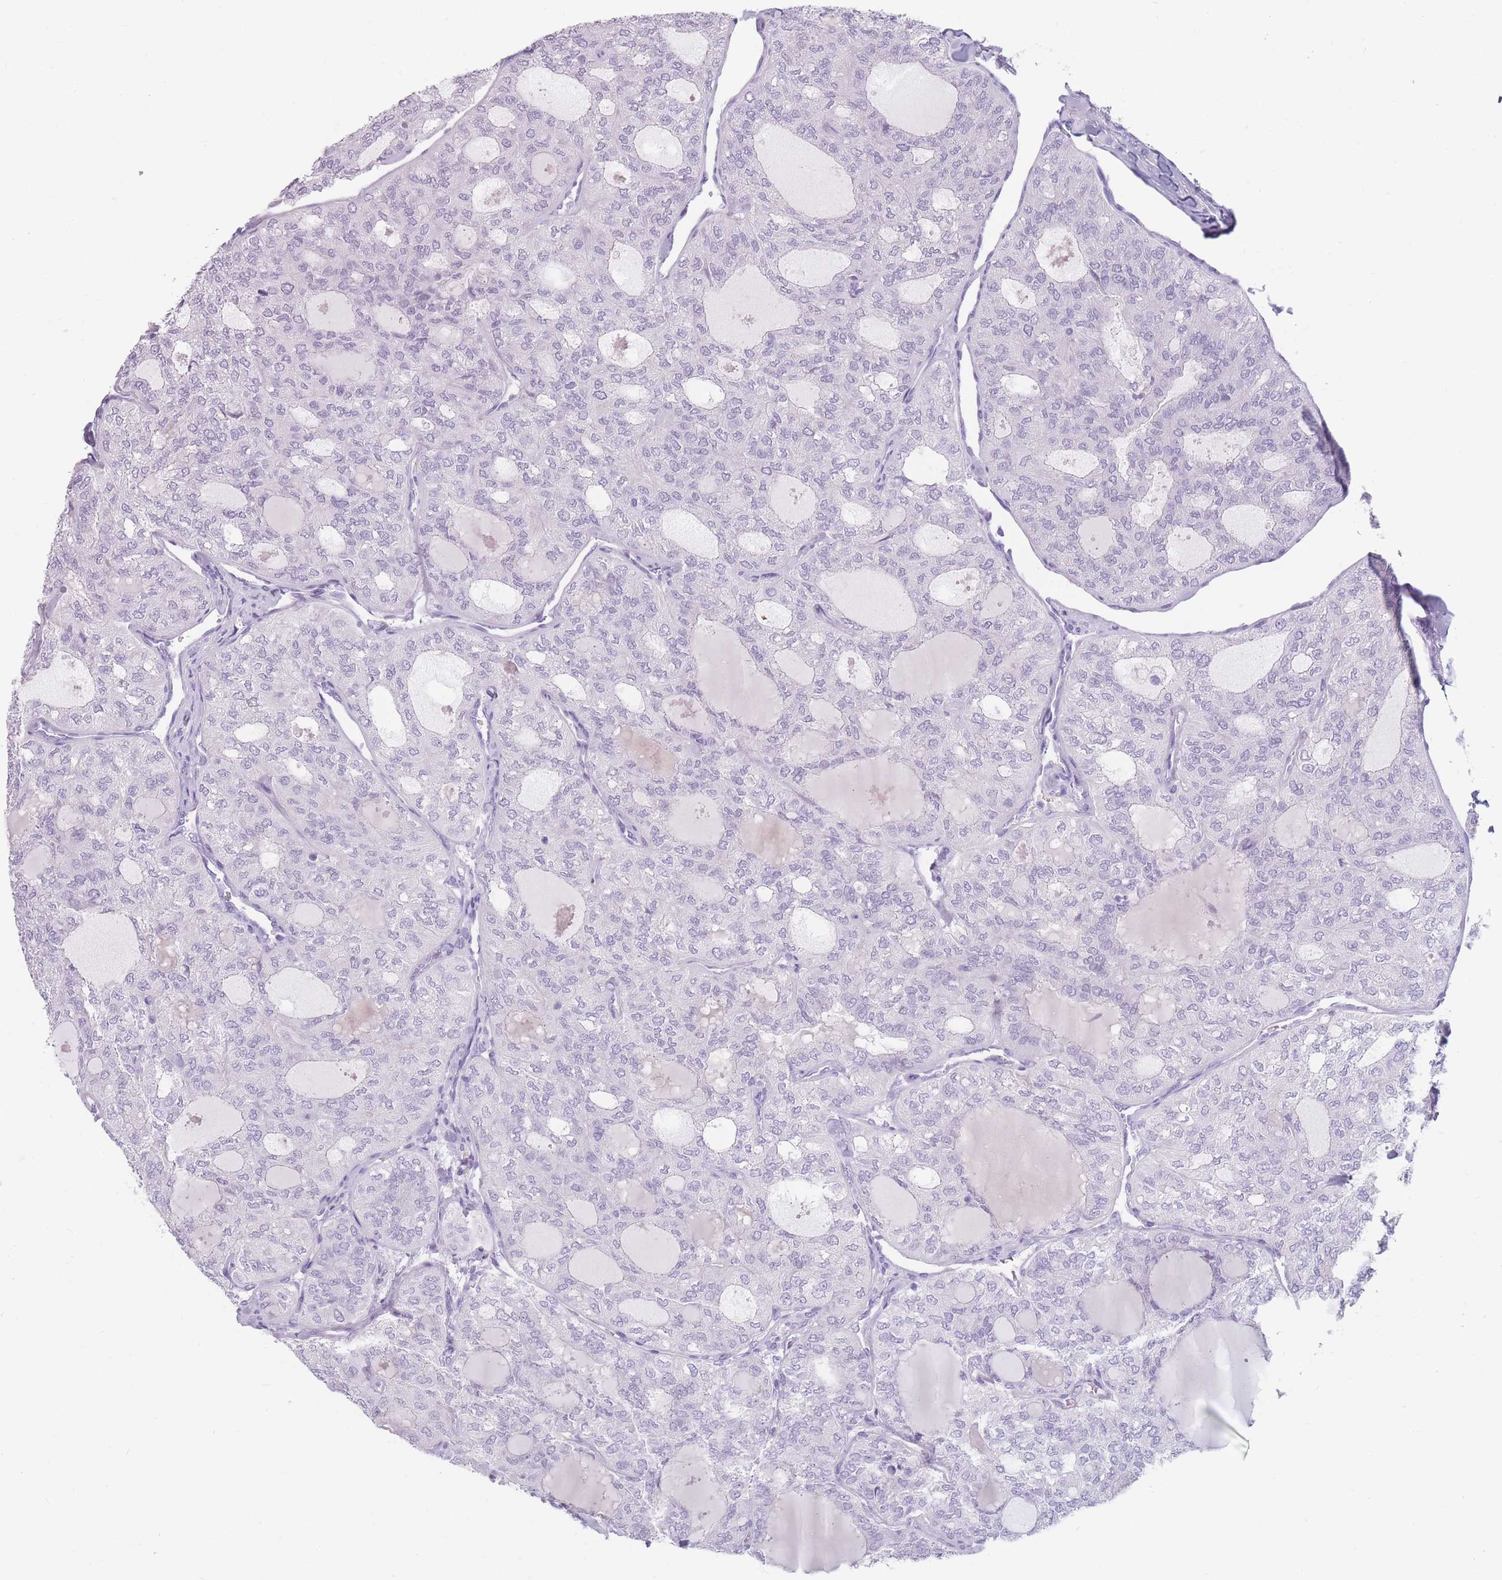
{"staining": {"intensity": "negative", "quantity": "none", "location": "none"}, "tissue": "thyroid cancer", "cell_type": "Tumor cells", "image_type": "cancer", "snomed": [{"axis": "morphology", "description": "Follicular adenoma carcinoma, NOS"}, {"axis": "topography", "description": "Thyroid gland"}], "caption": "Immunohistochemistry histopathology image of neoplastic tissue: human thyroid follicular adenoma carcinoma stained with DAB demonstrates no significant protein expression in tumor cells.", "gene": "CCNO", "patient": {"sex": "male", "age": 75}}